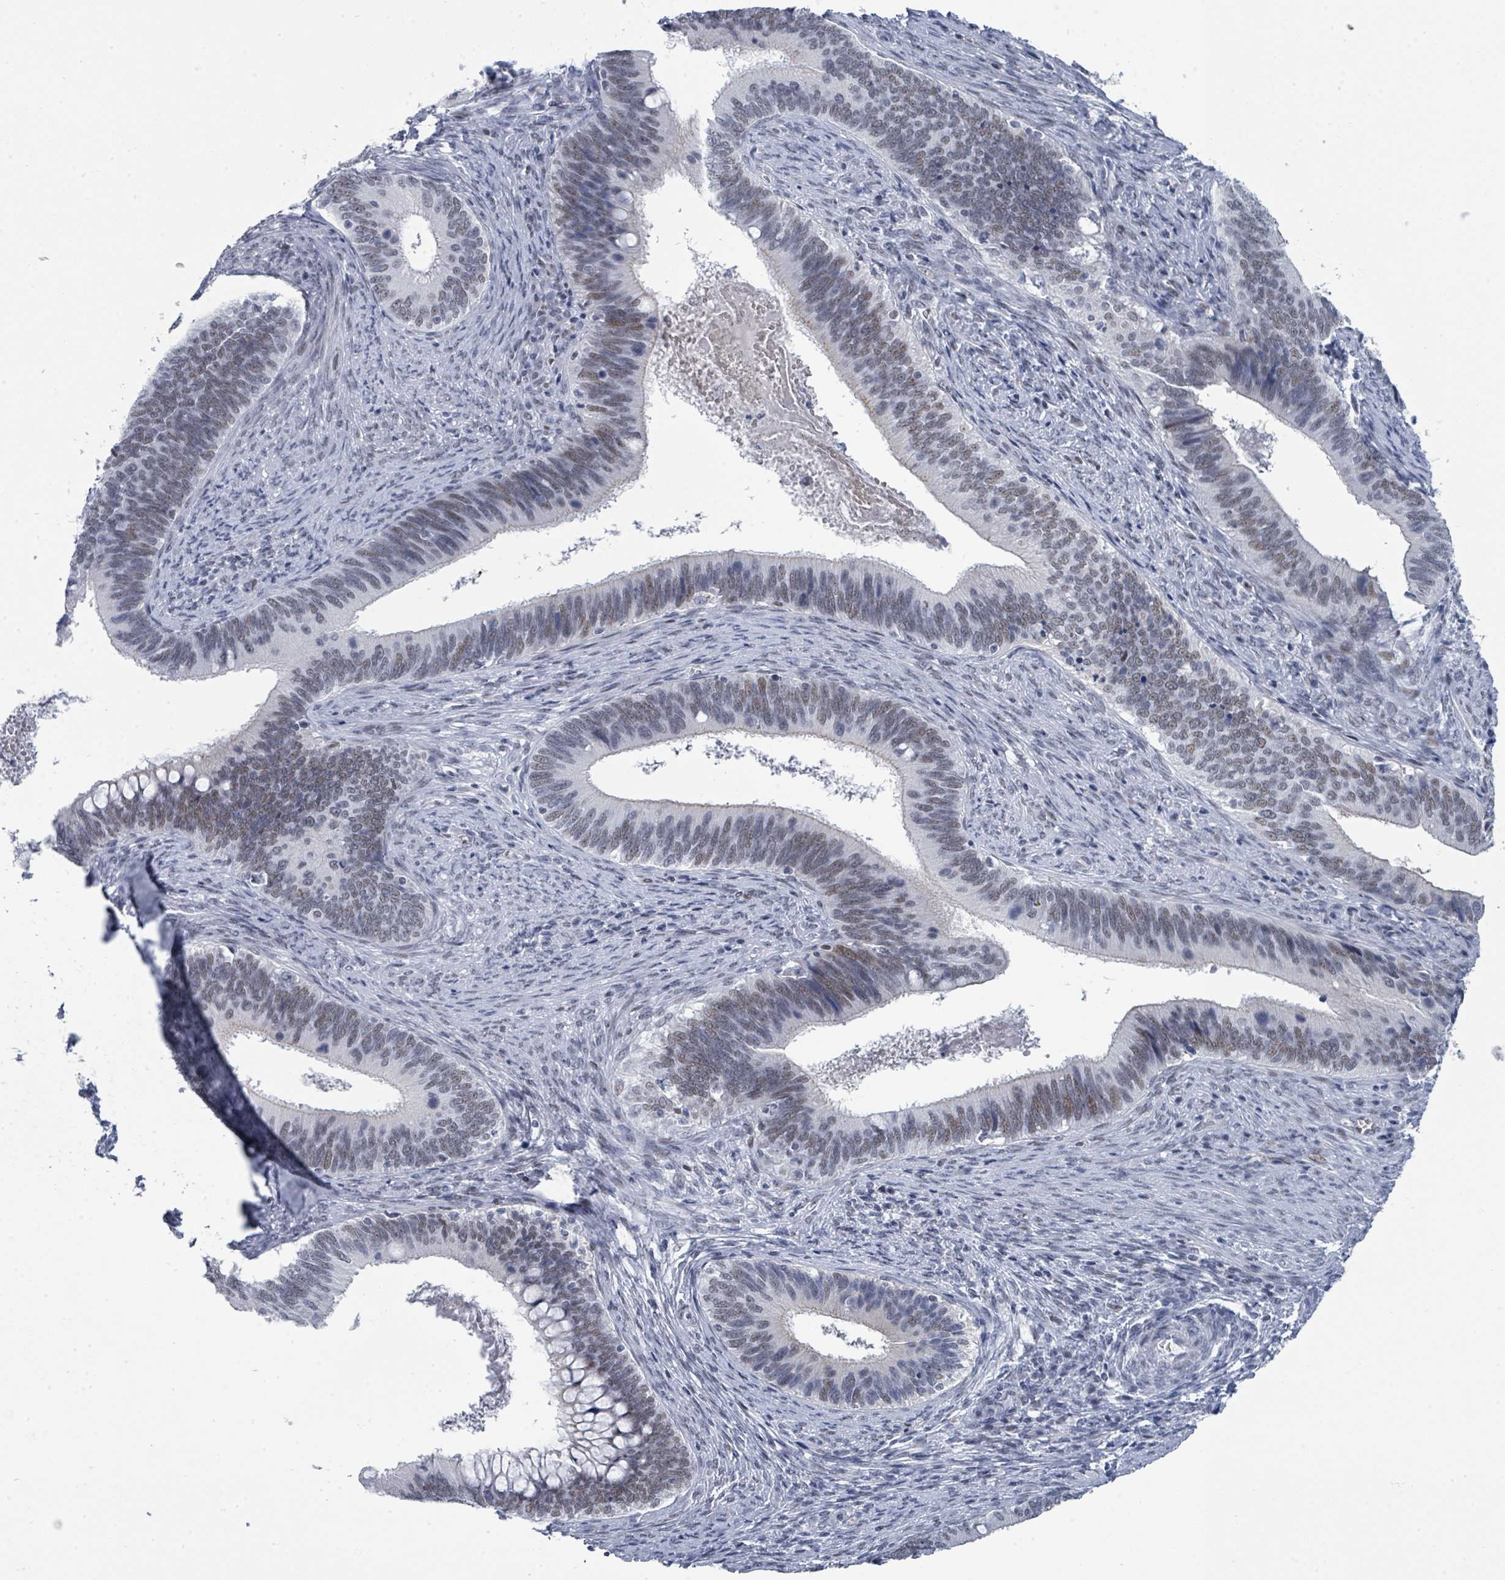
{"staining": {"intensity": "weak", "quantity": "25%-75%", "location": "nuclear"}, "tissue": "cervical cancer", "cell_type": "Tumor cells", "image_type": "cancer", "snomed": [{"axis": "morphology", "description": "Adenocarcinoma, NOS"}, {"axis": "topography", "description": "Cervix"}], "caption": "IHC (DAB (3,3'-diaminobenzidine)) staining of human adenocarcinoma (cervical) displays weak nuclear protein expression in approximately 25%-75% of tumor cells.", "gene": "CT45A5", "patient": {"sex": "female", "age": 42}}